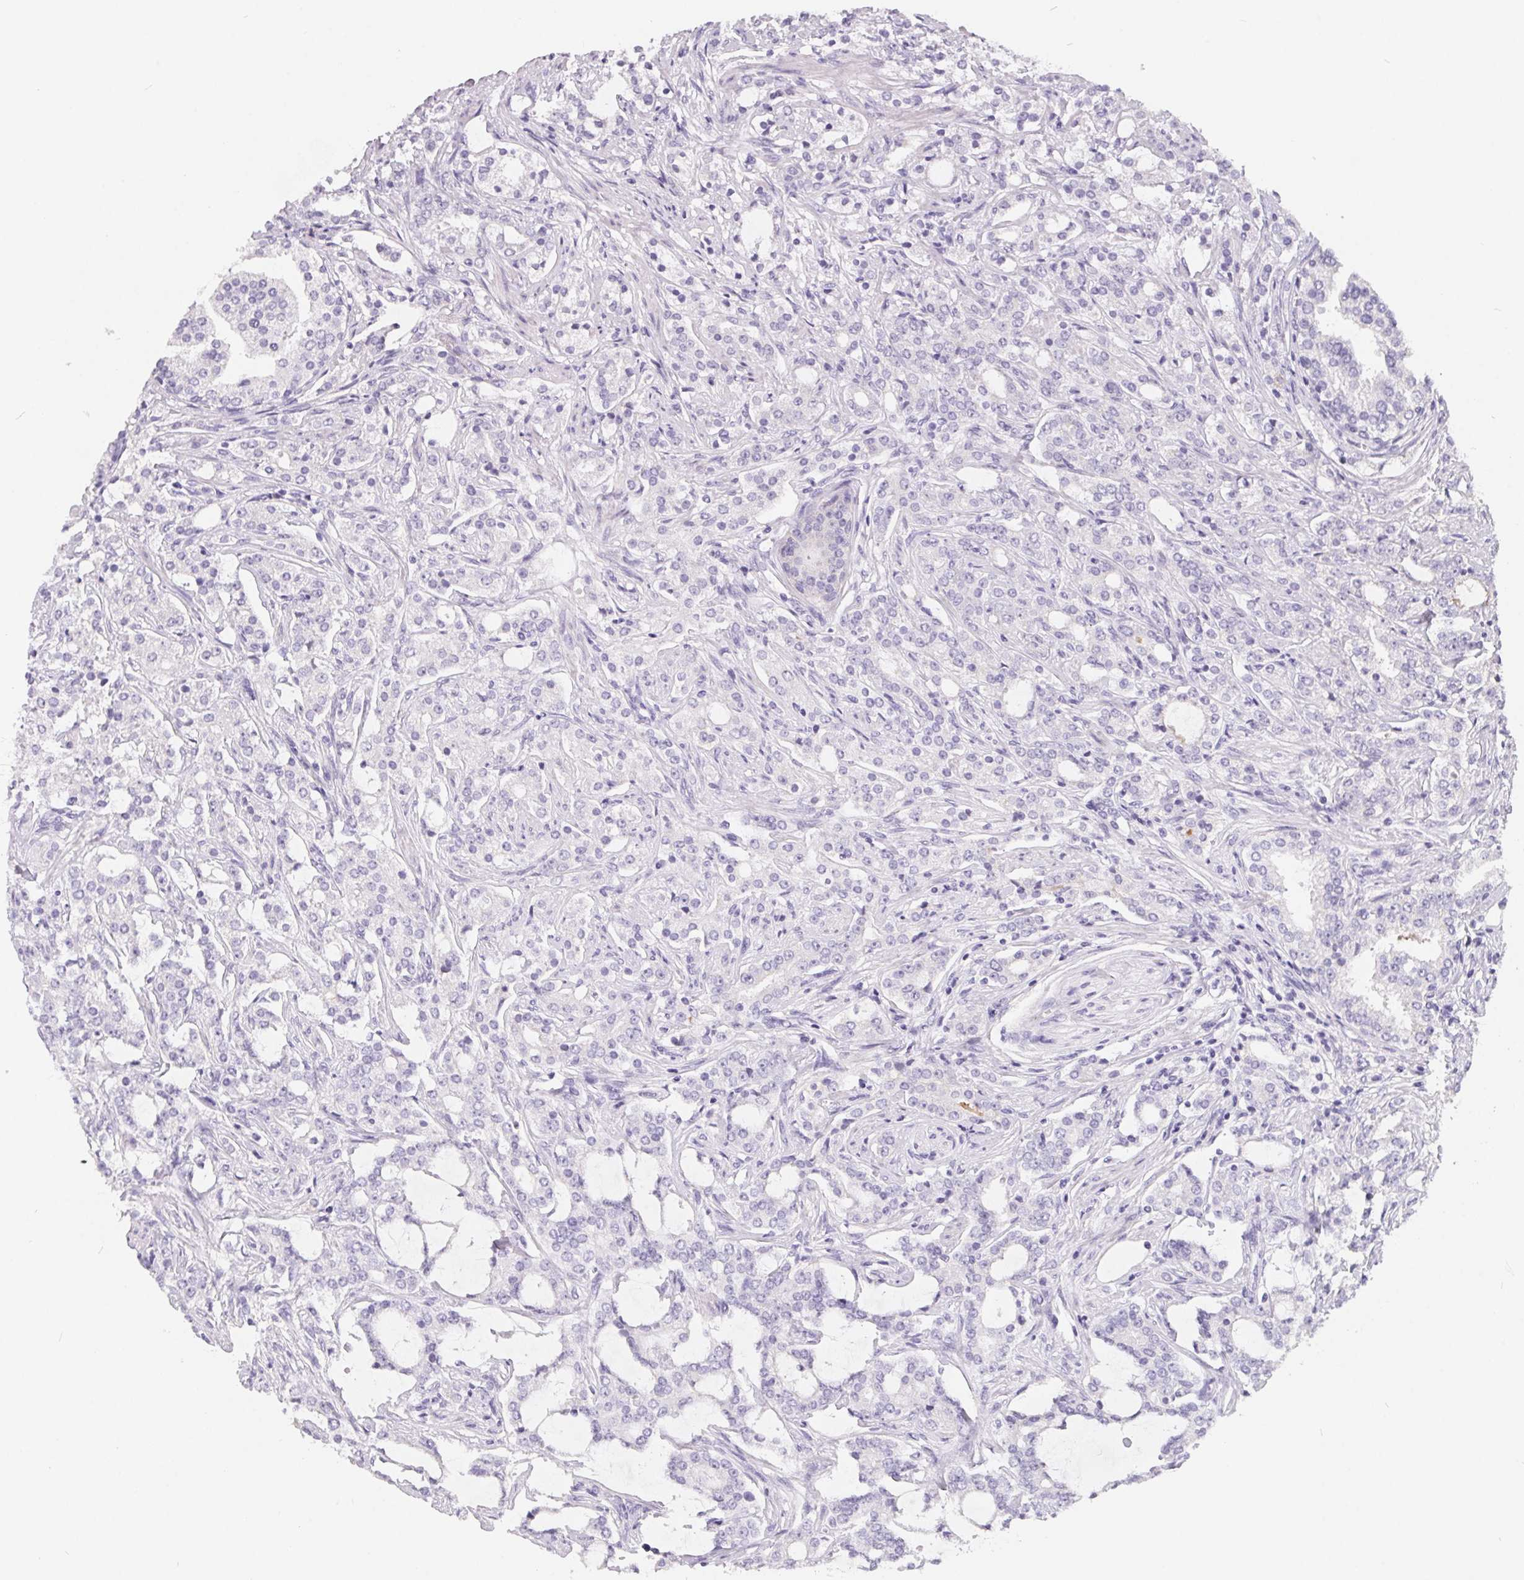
{"staining": {"intensity": "negative", "quantity": "none", "location": "none"}, "tissue": "prostate cancer", "cell_type": "Tumor cells", "image_type": "cancer", "snomed": [{"axis": "morphology", "description": "Adenocarcinoma, Medium grade"}, {"axis": "topography", "description": "Prostate"}], "caption": "This is an immunohistochemistry photomicrograph of prostate cancer (adenocarcinoma (medium-grade)). There is no staining in tumor cells.", "gene": "FDX1", "patient": {"sex": "male", "age": 57}}